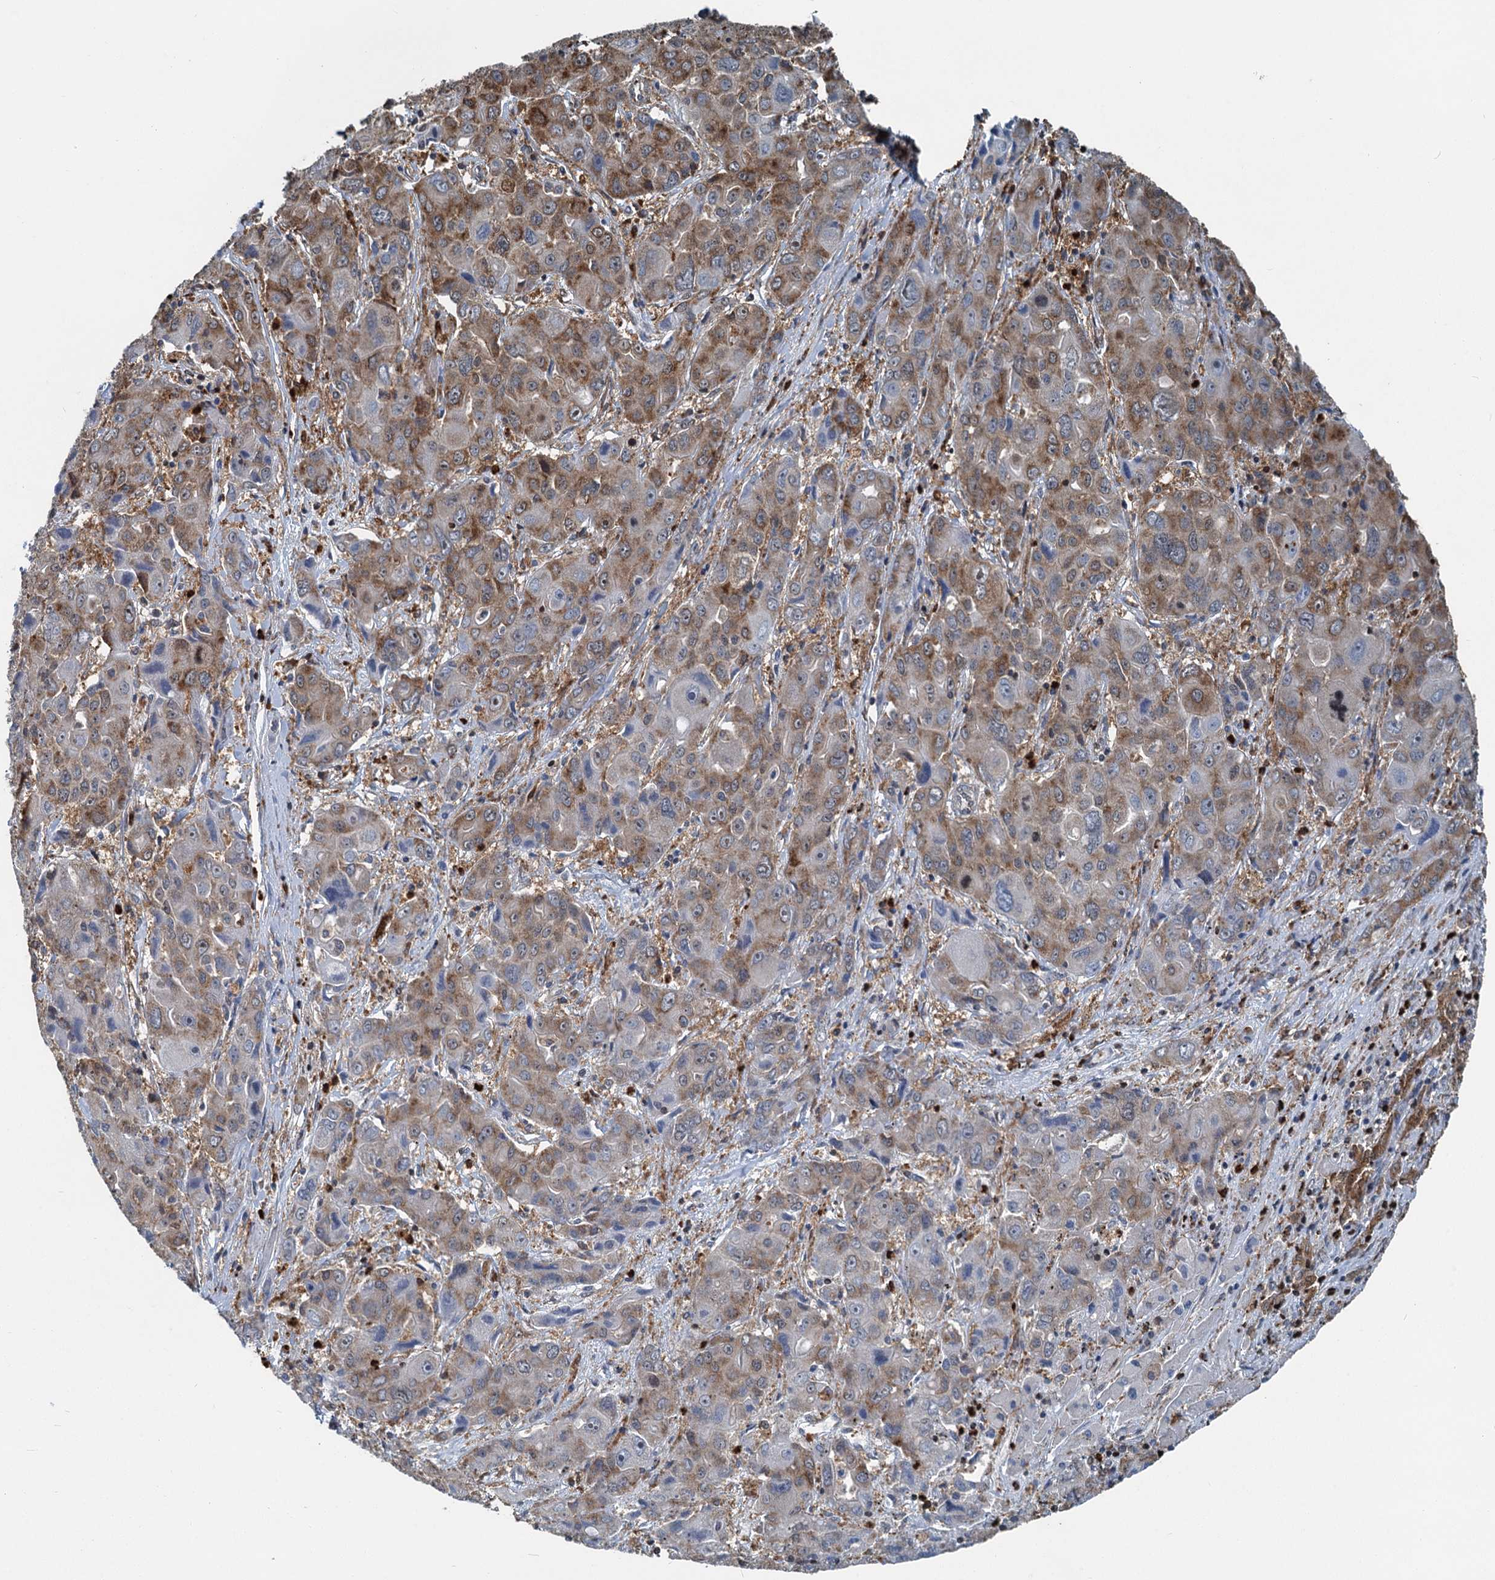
{"staining": {"intensity": "moderate", "quantity": "25%-75%", "location": "cytoplasmic/membranous"}, "tissue": "liver cancer", "cell_type": "Tumor cells", "image_type": "cancer", "snomed": [{"axis": "morphology", "description": "Cholangiocarcinoma"}, {"axis": "topography", "description": "Liver"}], "caption": "Immunohistochemical staining of liver cancer (cholangiocarcinoma) exhibits moderate cytoplasmic/membranous protein staining in about 25%-75% of tumor cells.", "gene": "GPI", "patient": {"sex": "male", "age": 67}}